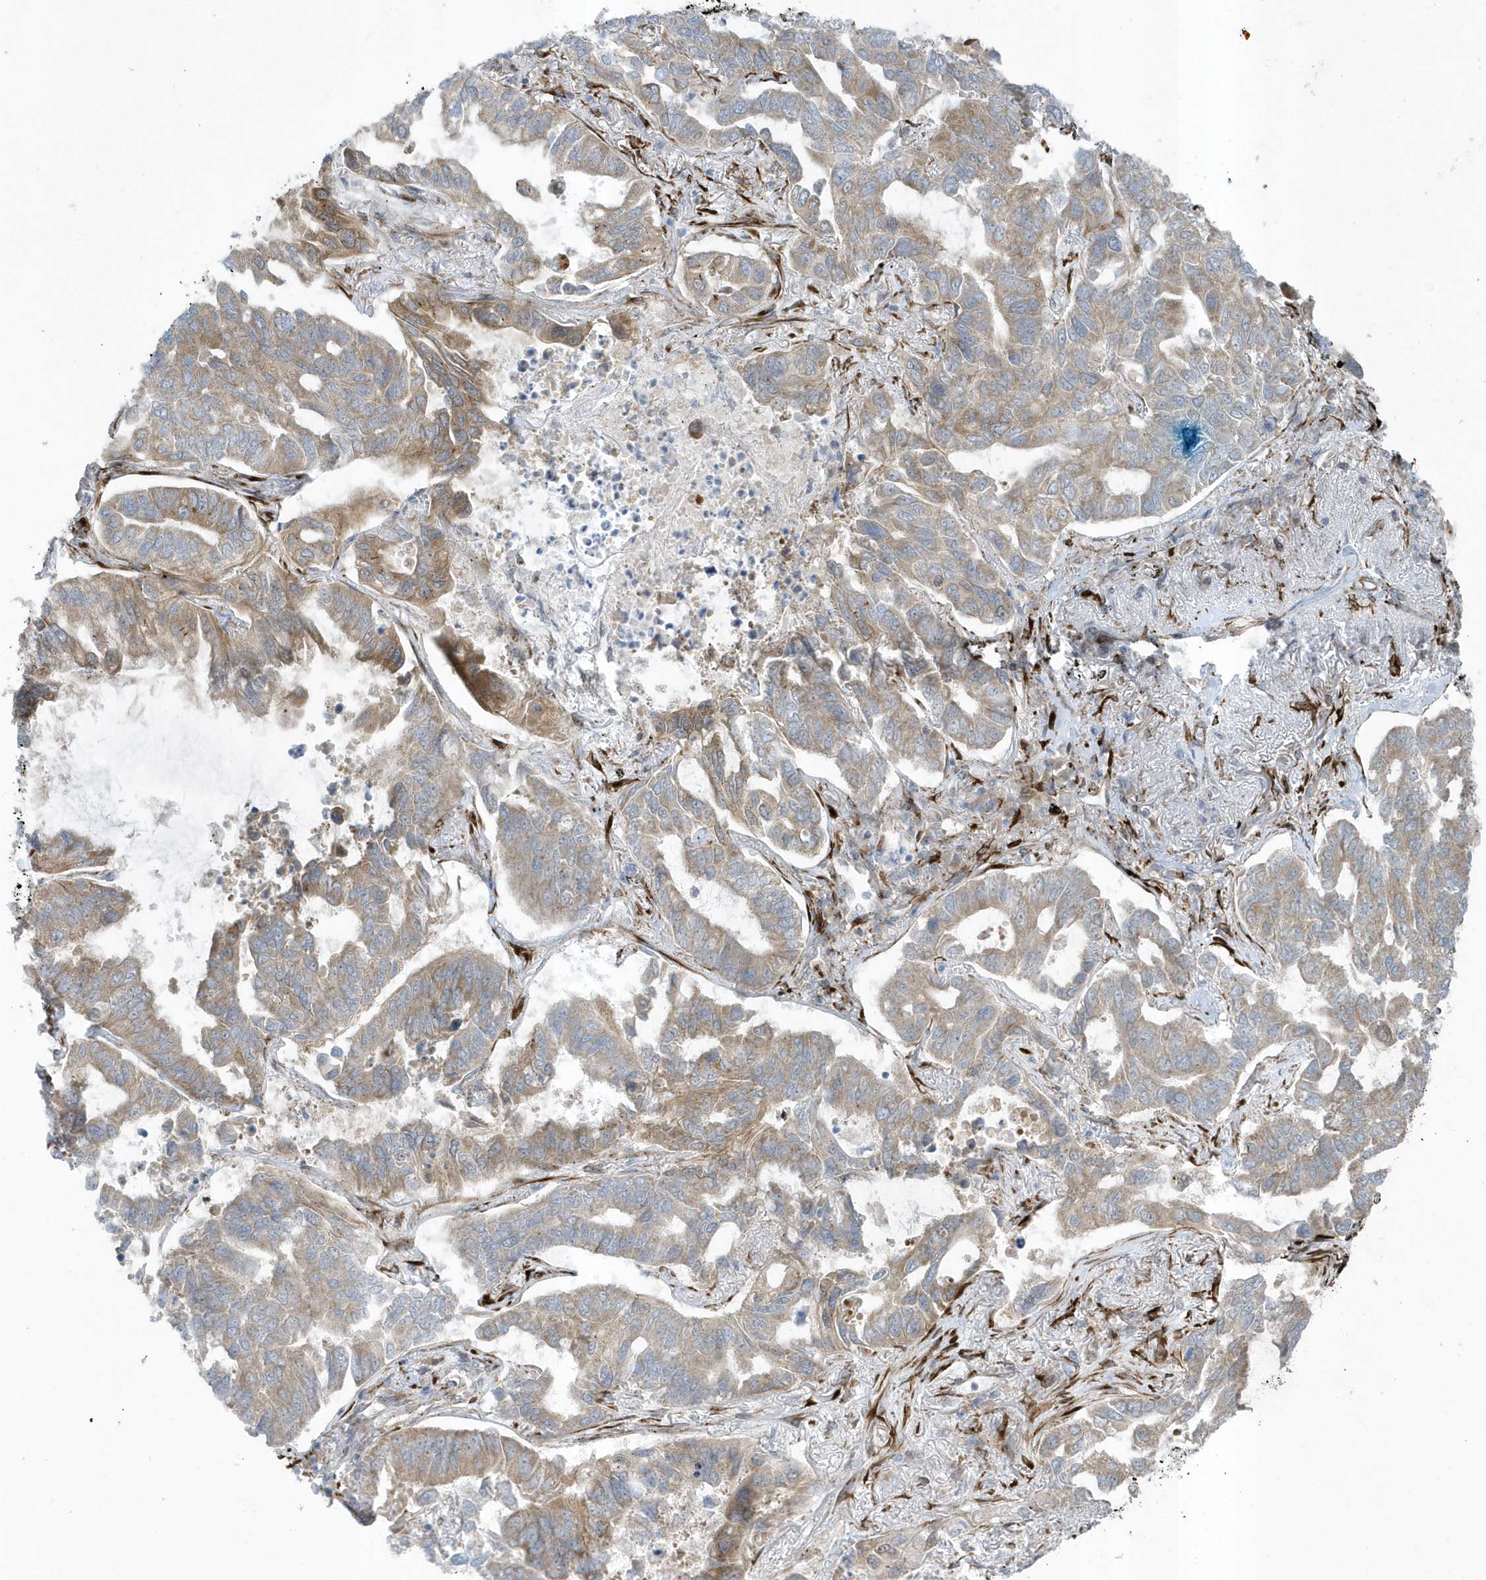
{"staining": {"intensity": "weak", "quantity": ">75%", "location": "cytoplasmic/membranous"}, "tissue": "lung cancer", "cell_type": "Tumor cells", "image_type": "cancer", "snomed": [{"axis": "morphology", "description": "Adenocarcinoma, NOS"}, {"axis": "topography", "description": "Lung"}], "caption": "This photomicrograph shows immunohistochemistry staining of lung cancer (adenocarcinoma), with low weak cytoplasmic/membranous staining in approximately >75% of tumor cells.", "gene": "FAM98A", "patient": {"sex": "male", "age": 64}}